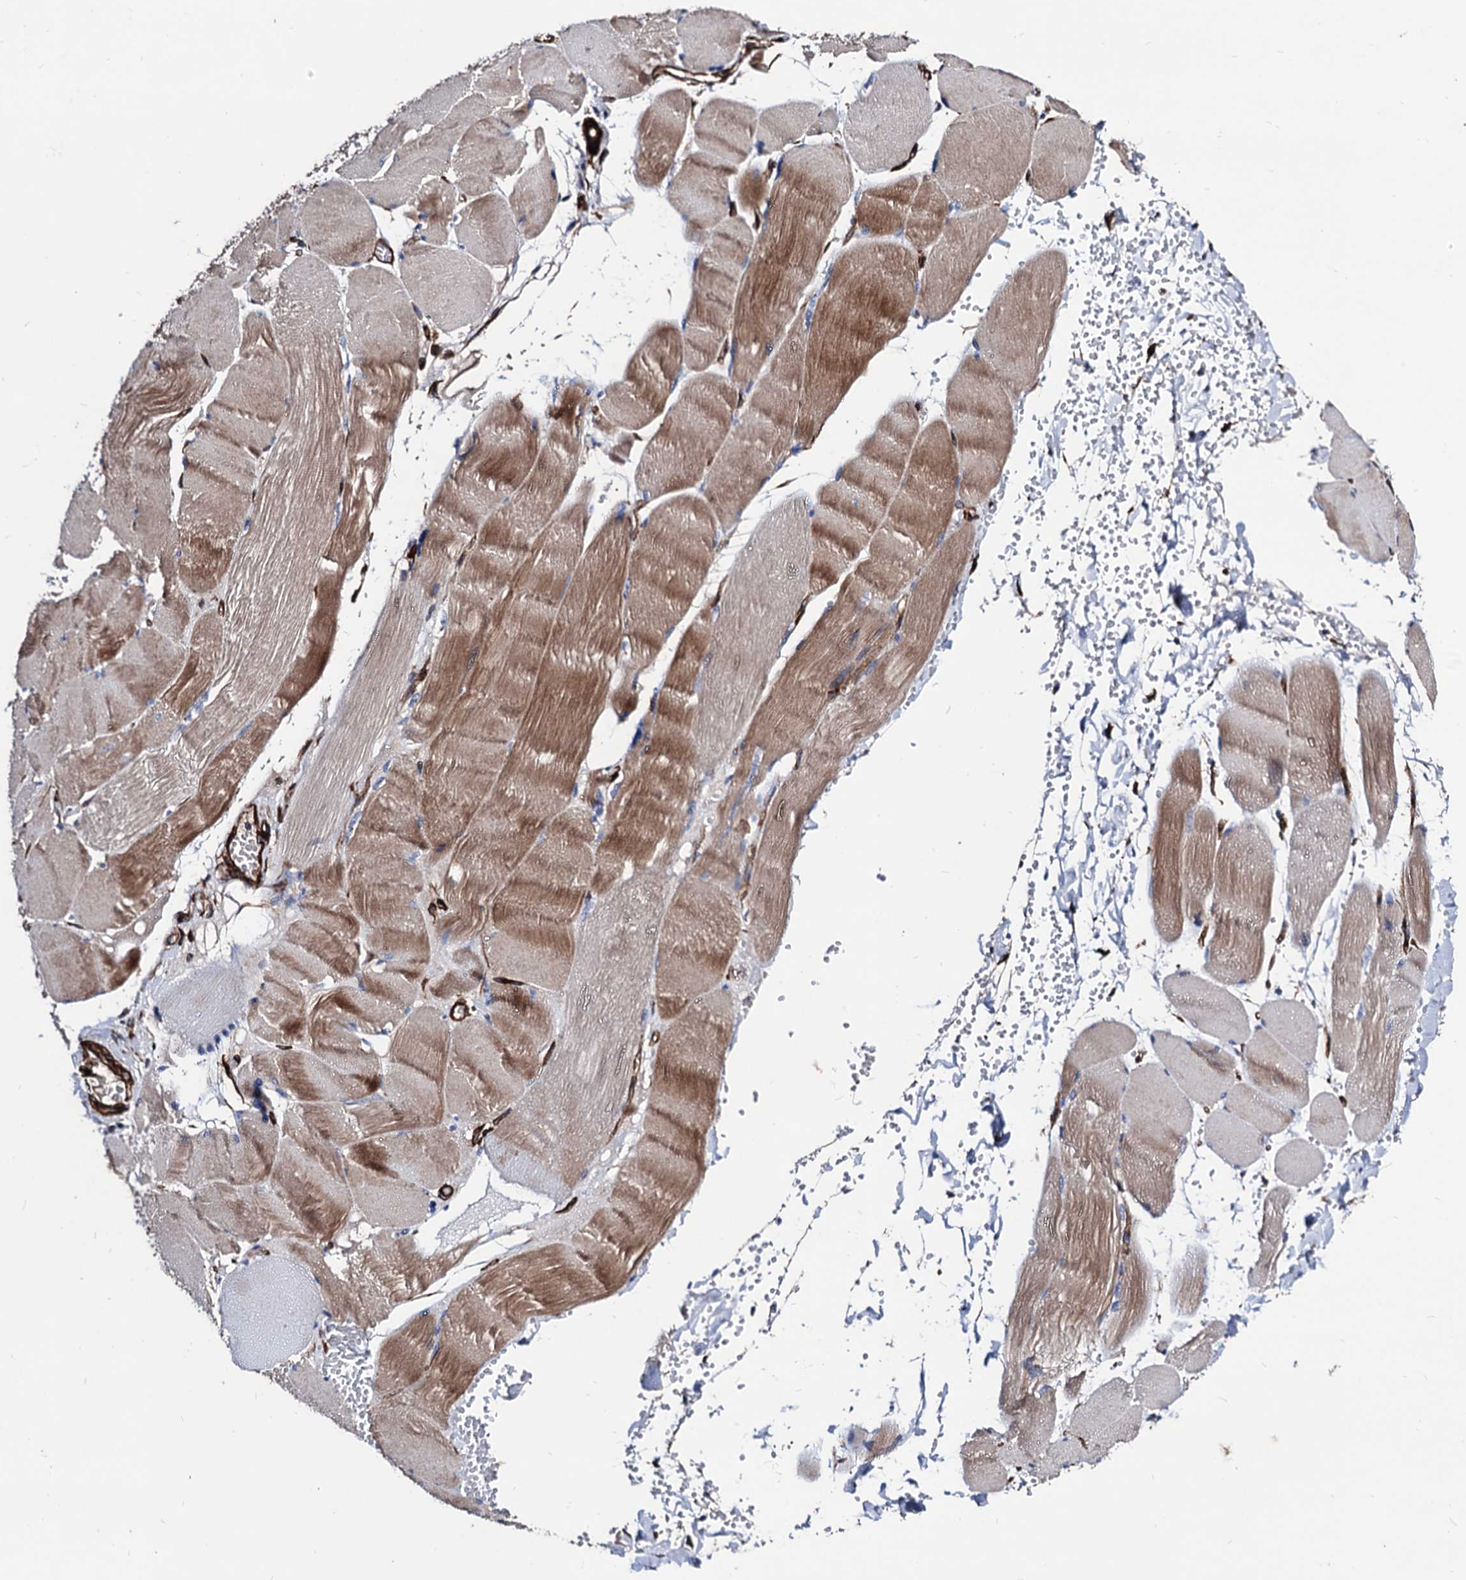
{"staining": {"intensity": "moderate", "quantity": "25%-75%", "location": "cytoplasmic/membranous"}, "tissue": "adipose tissue", "cell_type": "Adipocytes", "image_type": "normal", "snomed": [{"axis": "morphology", "description": "Normal tissue, NOS"}, {"axis": "topography", "description": "Skeletal muscle"}, {"axis": "topography", "description": "Peripheral nerve tissue"}], "caption": "High-magnification brightfield microscopy of normal adipose tissue stained with DAB (brown) and counterstained with hematoxylin (blue). adipocytes exhibit moderate cytoplasmic/membranous positivity is seen in approximately25%-75% of cells.", "gene": "WDR11", "patient": {"sex": "female", "age": 55}}